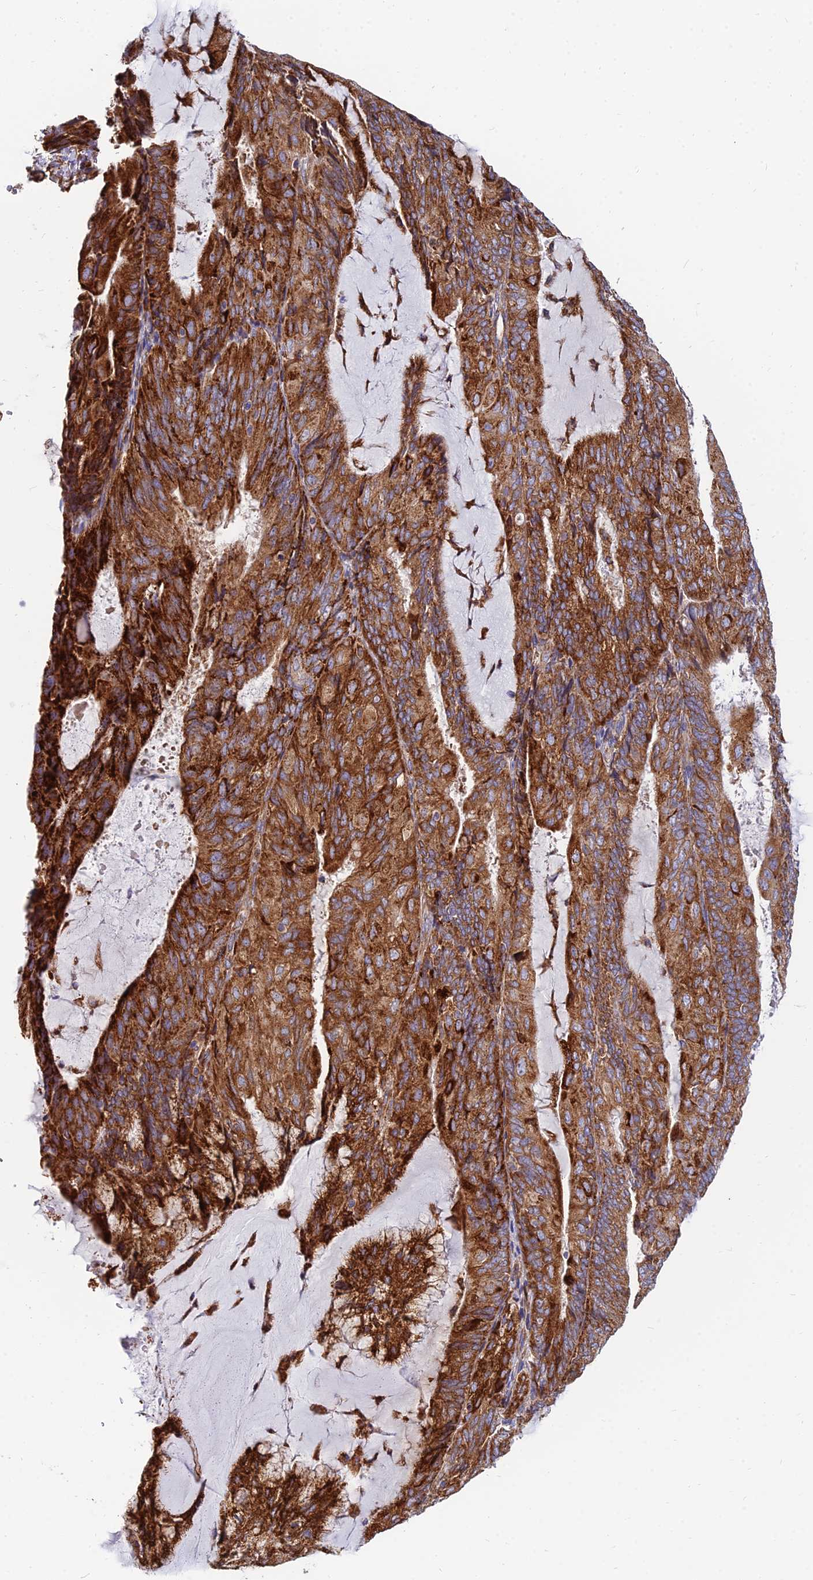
{"staining": {"intensity": "strong", "quantity": ">75%", "location": "cytoplasmic/membranous"}, "tissue": "endometrial cancer", "cell_type": "Tumor cells", "image_type": "cancer", "snomed": [{"axis": "morphology", "description": "Adenocarcinoma, NOS"}, {"axis": "topography", "description": "Endometrium"}], "caption": "Adenocarcinoma (endometrial) stained with immunohistochemistry (IHC) reveals strong cytoplasmic/membranous positivity in about >75% of tumor cells. Using DAB (3,3'-diaminobenzidine) (brown) and hematoxylin (blue) stains, captured at high magnification using brightfield microscopy.", "gene": "CCT6B", "patient": {"sex": "female", "age": 81}}